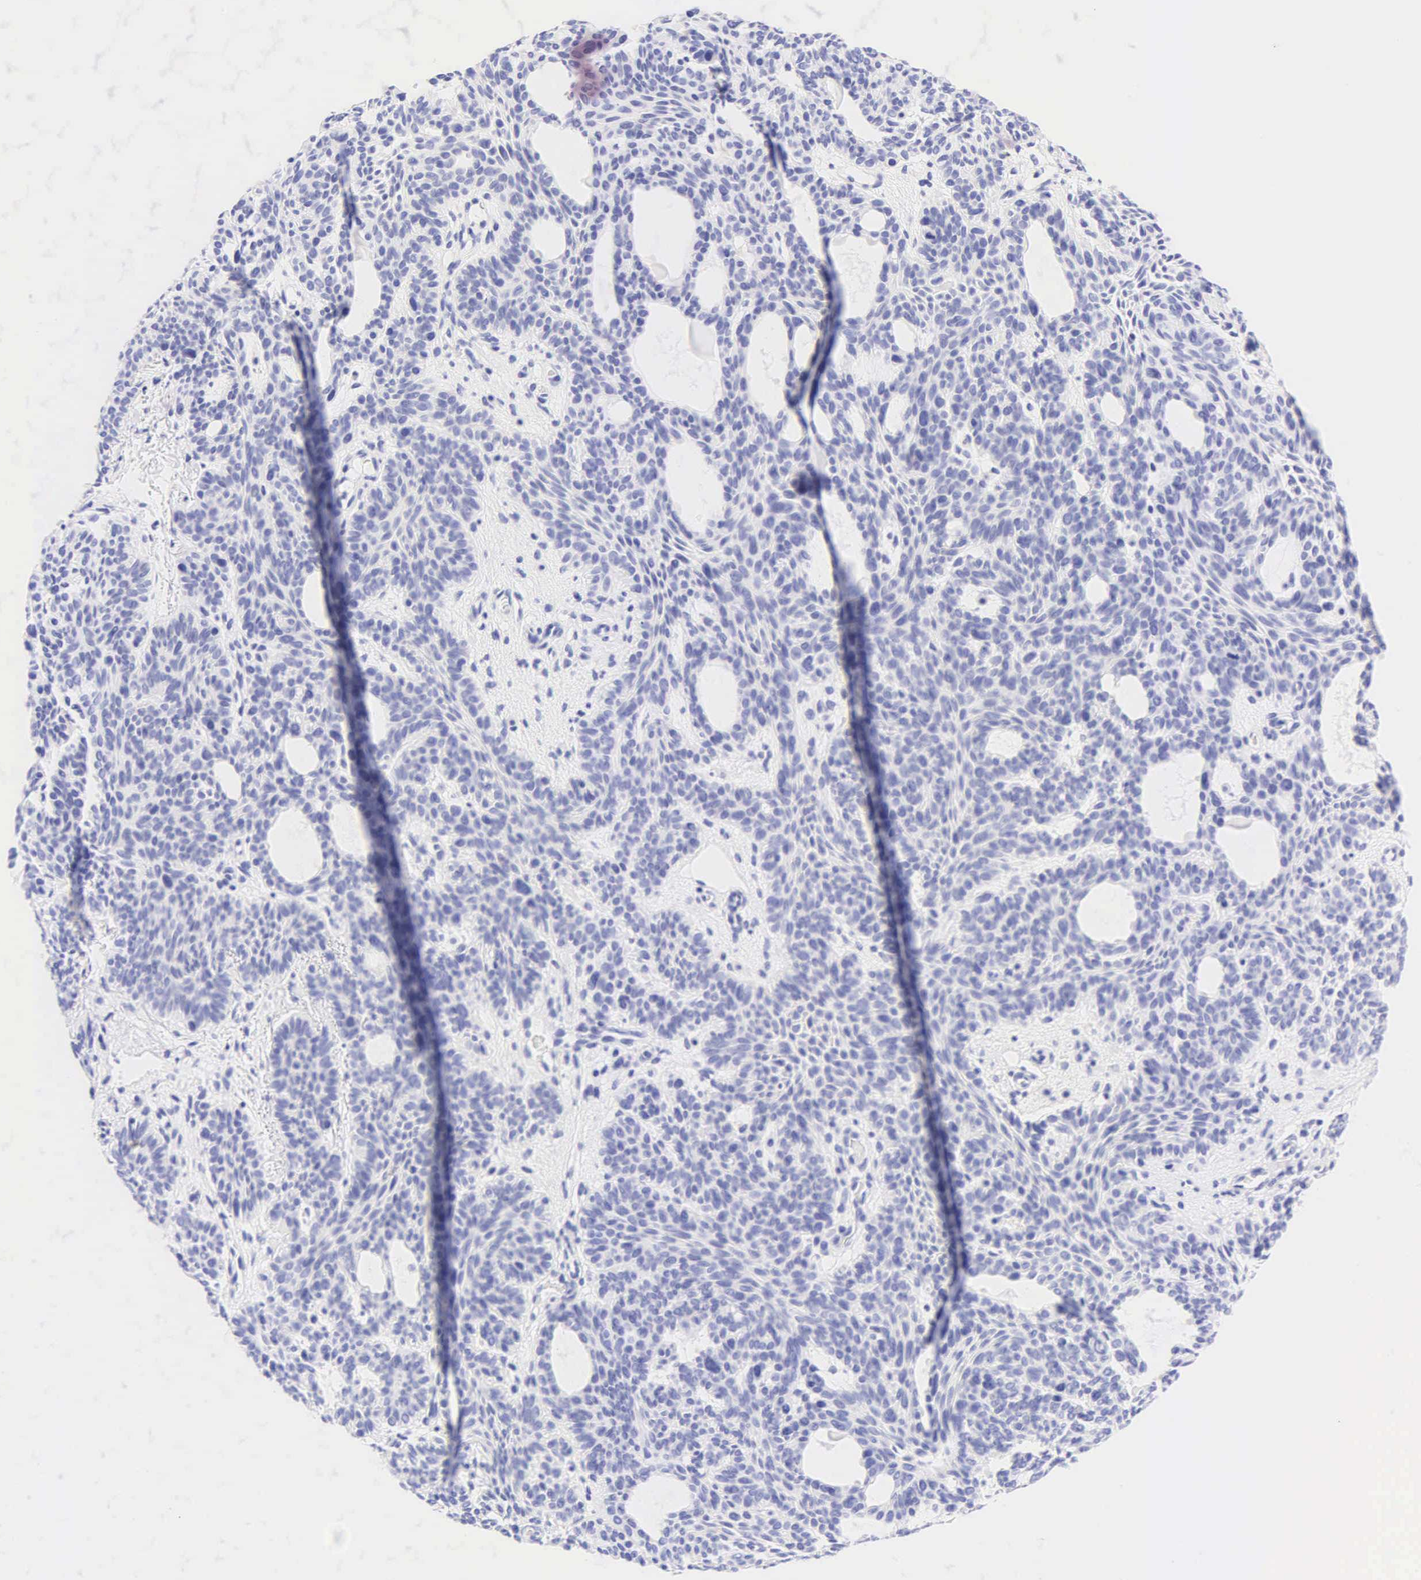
{"staining": {"intensity": "negative", "quantity": "none", "location": "none"}, "tissue": "skin cancer", "cell_type": "Tumor cells", "image_type": "cancer", "snomed": [{"axis": "morphology", "description": "Basal cell carcinoma"}, {"axis": "topography", "description": "Skin"}], "caption": "This is an IHC micrograph of human skin cancer (basal cell carcinoma). There is no expression in tumor cells.", "gene": "KRT20", "patient": {"sex": "male", "age": 44}}